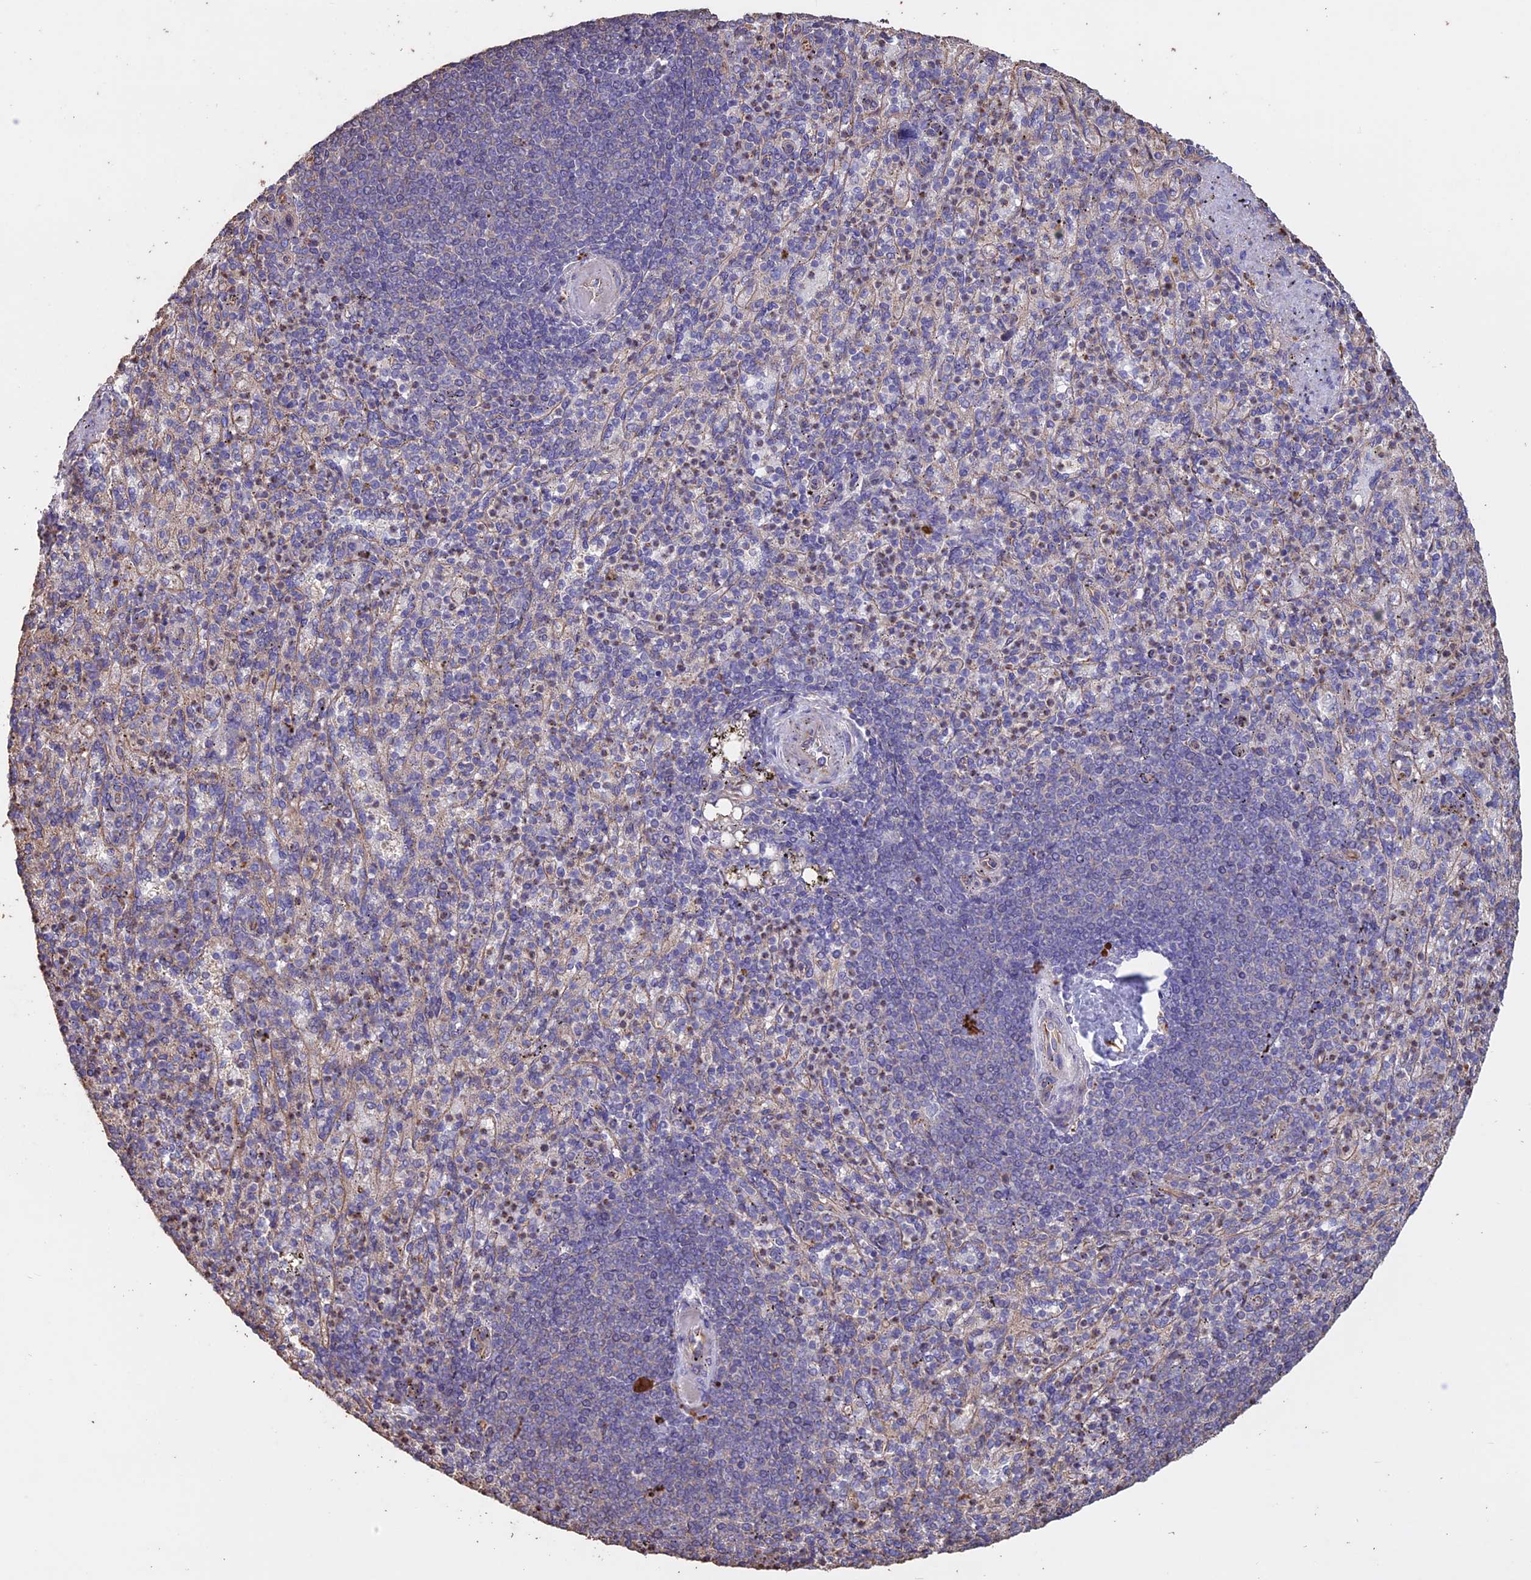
{"staining": {"intensity": "negative", "quantity": "none", "location": "none"}, "tissue": "spleen", "cell_type": "Cells in red pulp", "image_type": "normal", "snomed": [{"axis": "morphology", "description": "Normal tissue, NOS"}, {"axis": "topography", "description": "Spleen"}], "caption": "Immunohistochemistry (IHC) of normal spleen shows no expression in cells in red pulp.", "gene": "CCDC148", "patient": {"sex": "female", "age": 74}}